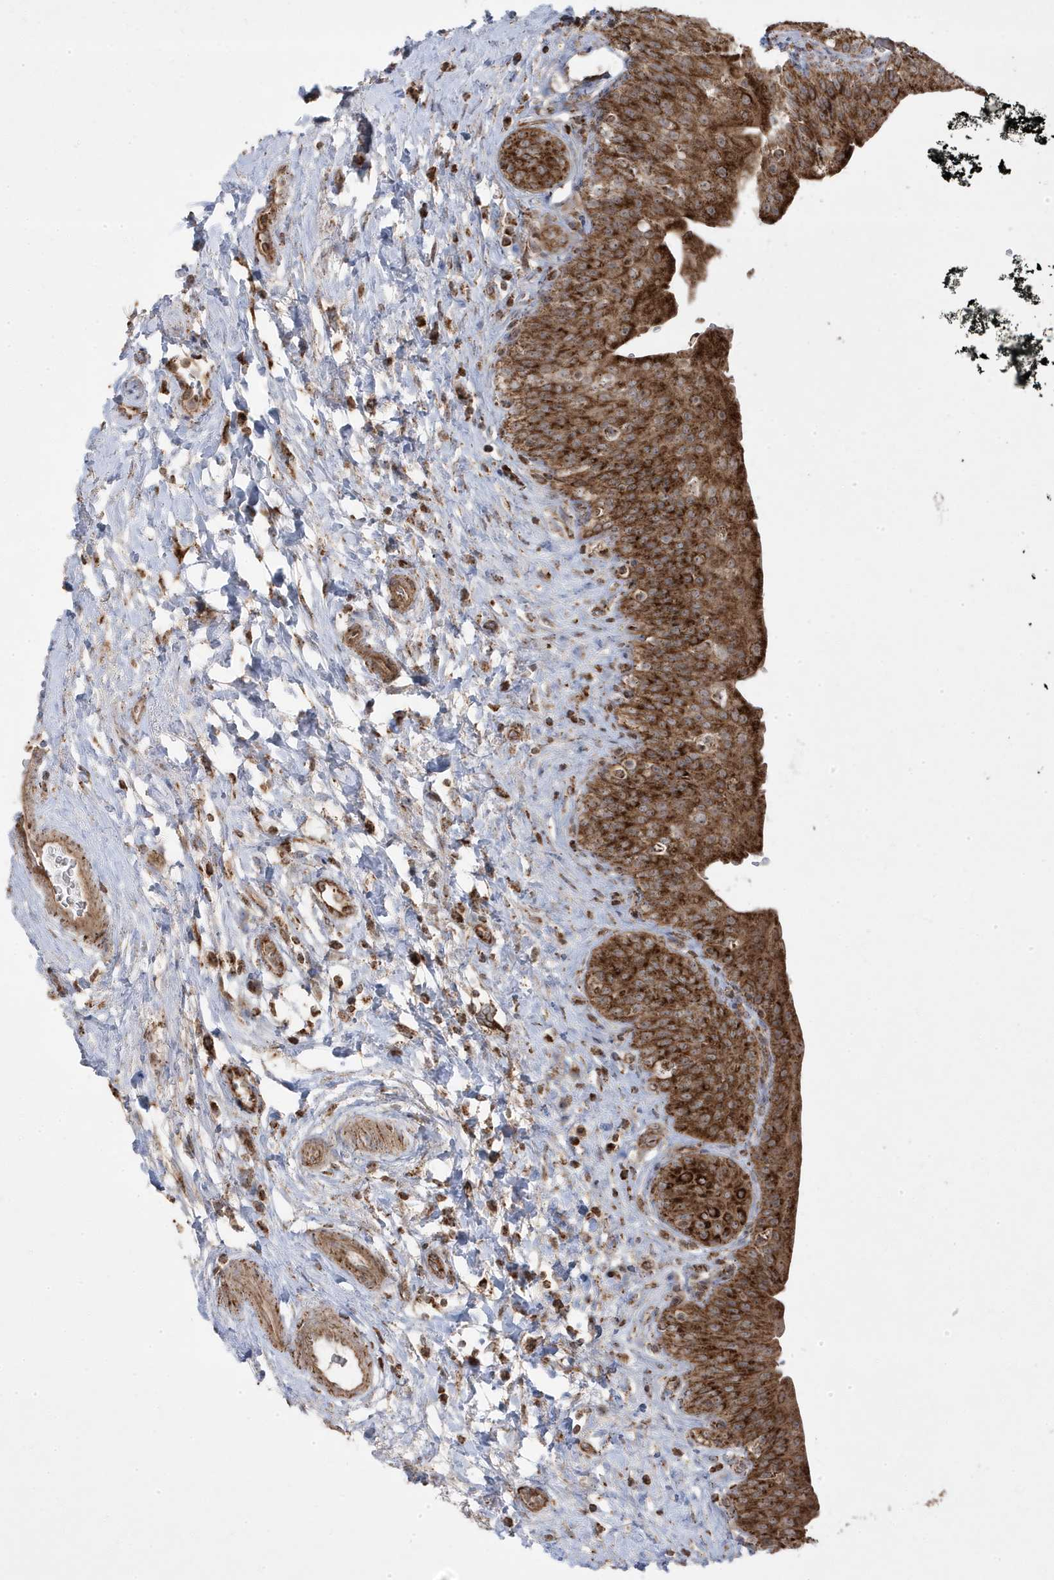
{"staining": {"intensity": "strong", "quantity": ">75%", "location": "cytoplasmic/membranous"}, "tissue": "urinary bladder", "cell_type": "Urothelial cells", "image_type": "normal", "snomed": [{"axis": "morphology", "description": "Normal tissue, NOS"}, {"axis": "topography", "description": "Urinary bladder"}], "caption": "DAB (3,3'-diaminobenzidine) immunohistochemical staining of normal urinary bladder exhibits strong cytoplasmic/membranous protein positivity in about >75% of urothelial cells.", "gene": "CLUAP1", "patient": {"sex": "male", "age": 83}}